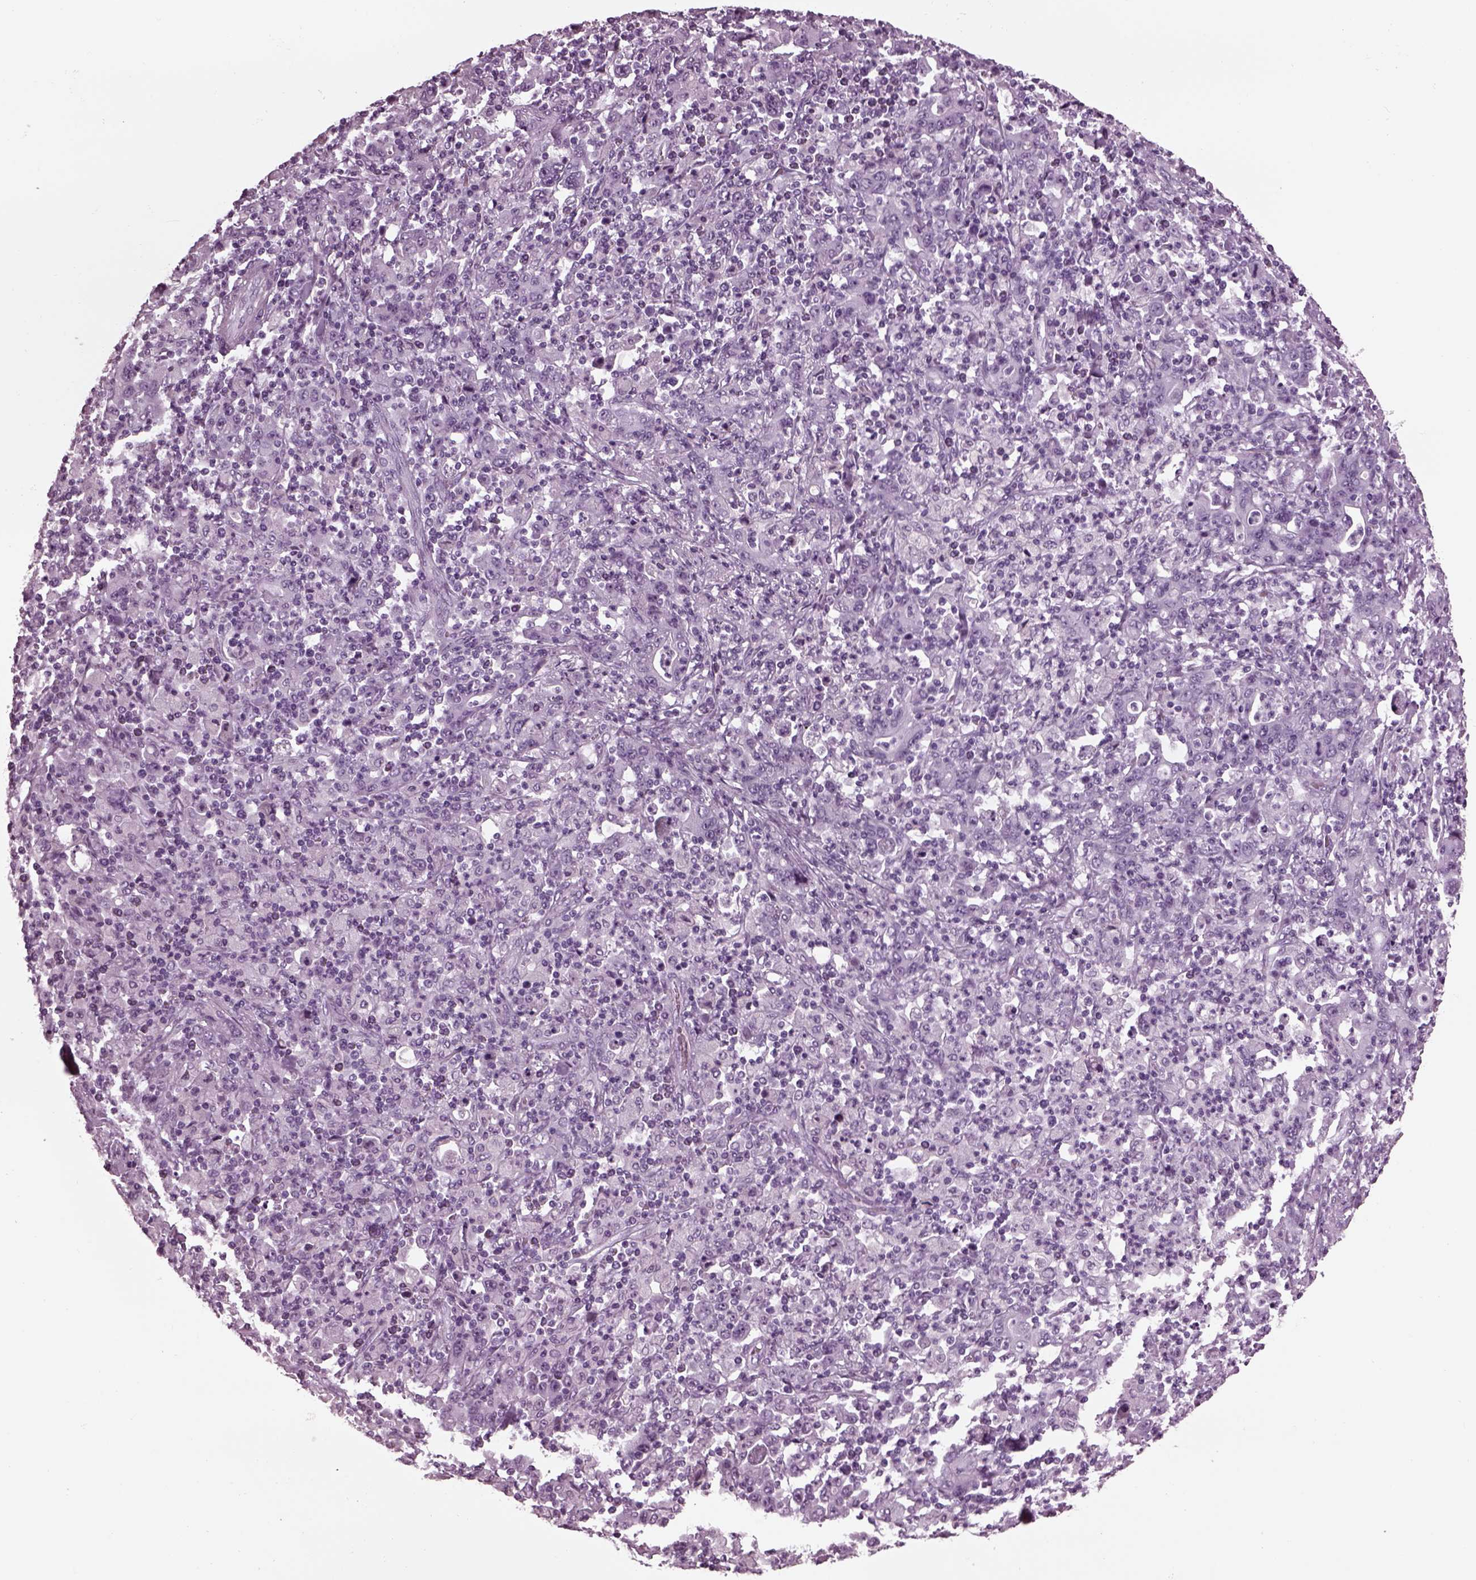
{"staining": {"intensity": "negative", "quantity": "none", "location": "none"}, "tissue": "stomach cancer", "cell_type": "Tumor cells", "image_type": "cancer", "snomed": [{"axis": "morphology", "description": "Adenocarcinoma, NOS"}, {"axis": "topography", "description": "Stomach, upper"}], "caption": "Tumor cells are negative for brown protein staining in stomach cancer (adenocarcinoma). (Stains: DAB immunohistochemistry with hematoxylin counter stain, Microscopy: brightfield microscopy at high magnification).", "gene": "TPPP2", "patient": {"sex": "male", "age": 69}}